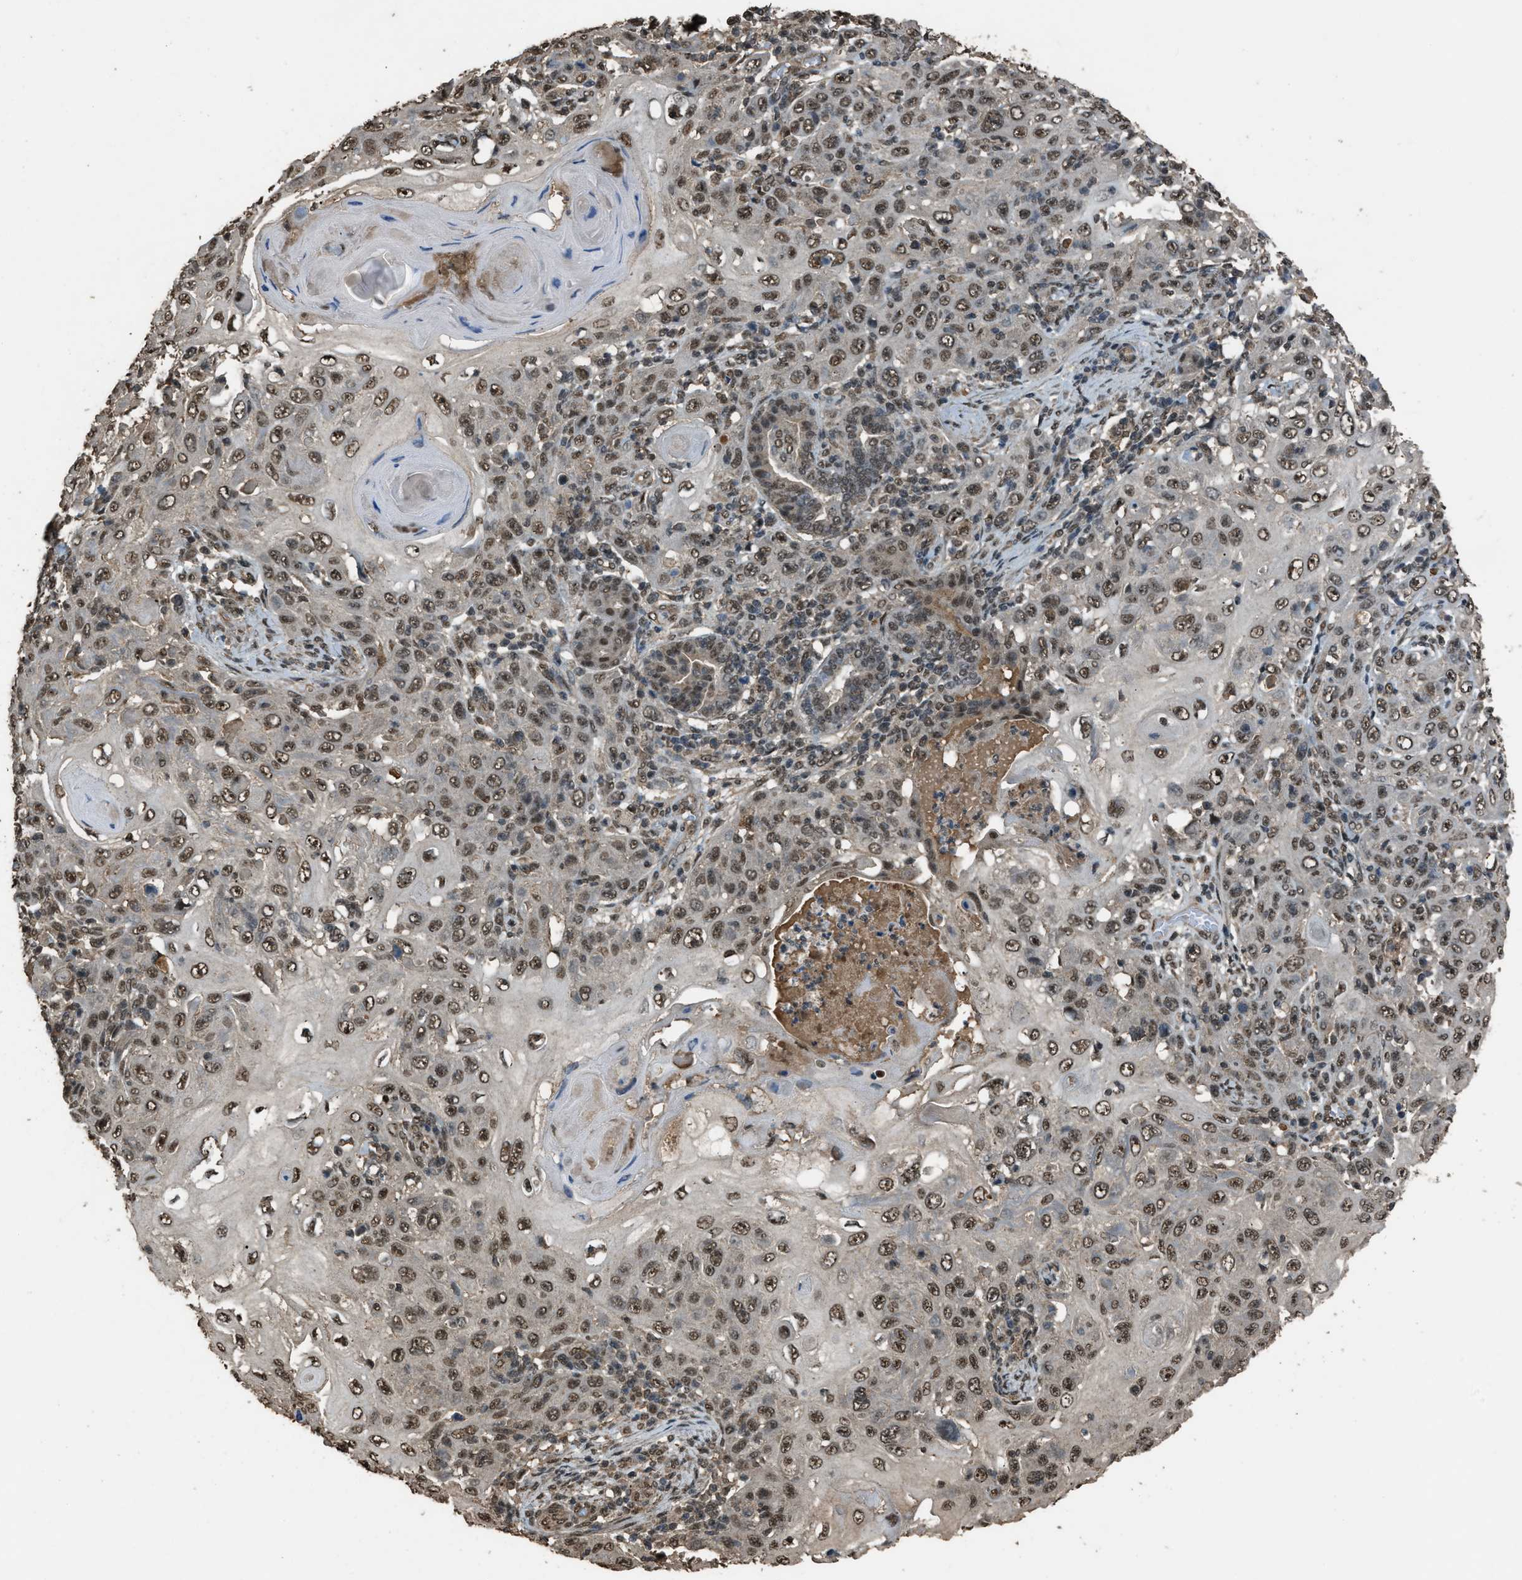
{"staining": {"intensity": "moderate", "quantity": ">75%", "location": "nuclear"}, "tissue": "skin cancer", "cell_type": "Tumor cells", "image_type": "cancer", "snomed": [{"axis": "morphology", "description": "Squamous cell carcinoma, NOS"}, {"axis": "topography", "description": "Skin"}], "caption": "Immunohistochemistry (IHC) of human skin cancer displays medium levels of moderate nuclear staining in approximately >75% of tumor cells.", "gene": "SERTAD2", "patient": {"sex": "female", "age": 88}}